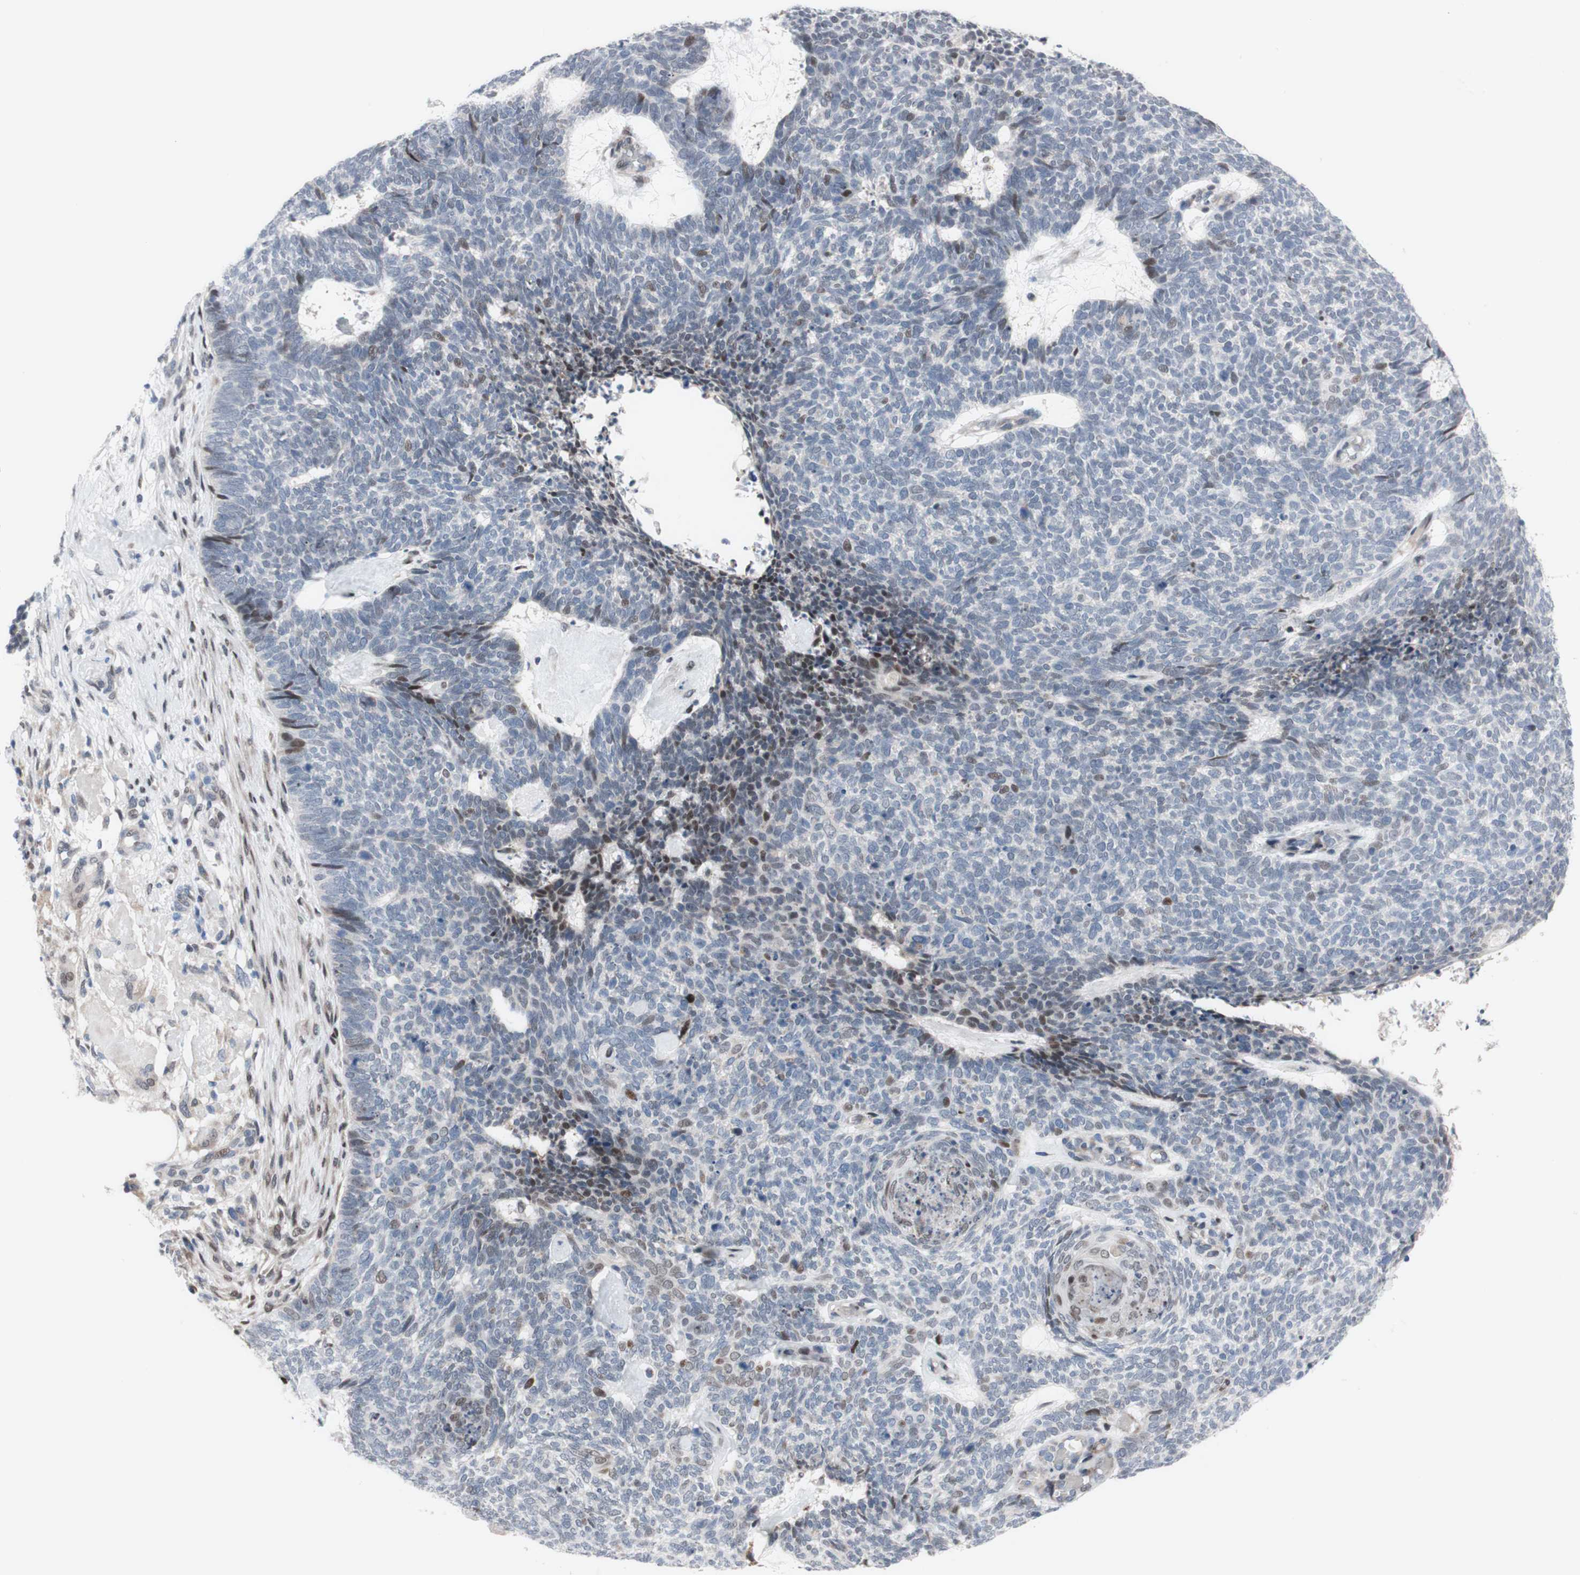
{"staining": {"intensity": "weak", "quantity": "<25%", "location": "nuclear"}, "tissue": "skin cancer", "cell_type": "Tumor cells", "image_type": "cancer", "snomed": [{"axis": "morphology", "description": "Basal cell carcinoma"}, {"axis": "topography", "description": "Skin"}], "caption": "A histopathology image of human skin cancer is negative for staining in tumor cells.", "gene": "PHTF2", "patient": {"sex": "female", "age": 84}}